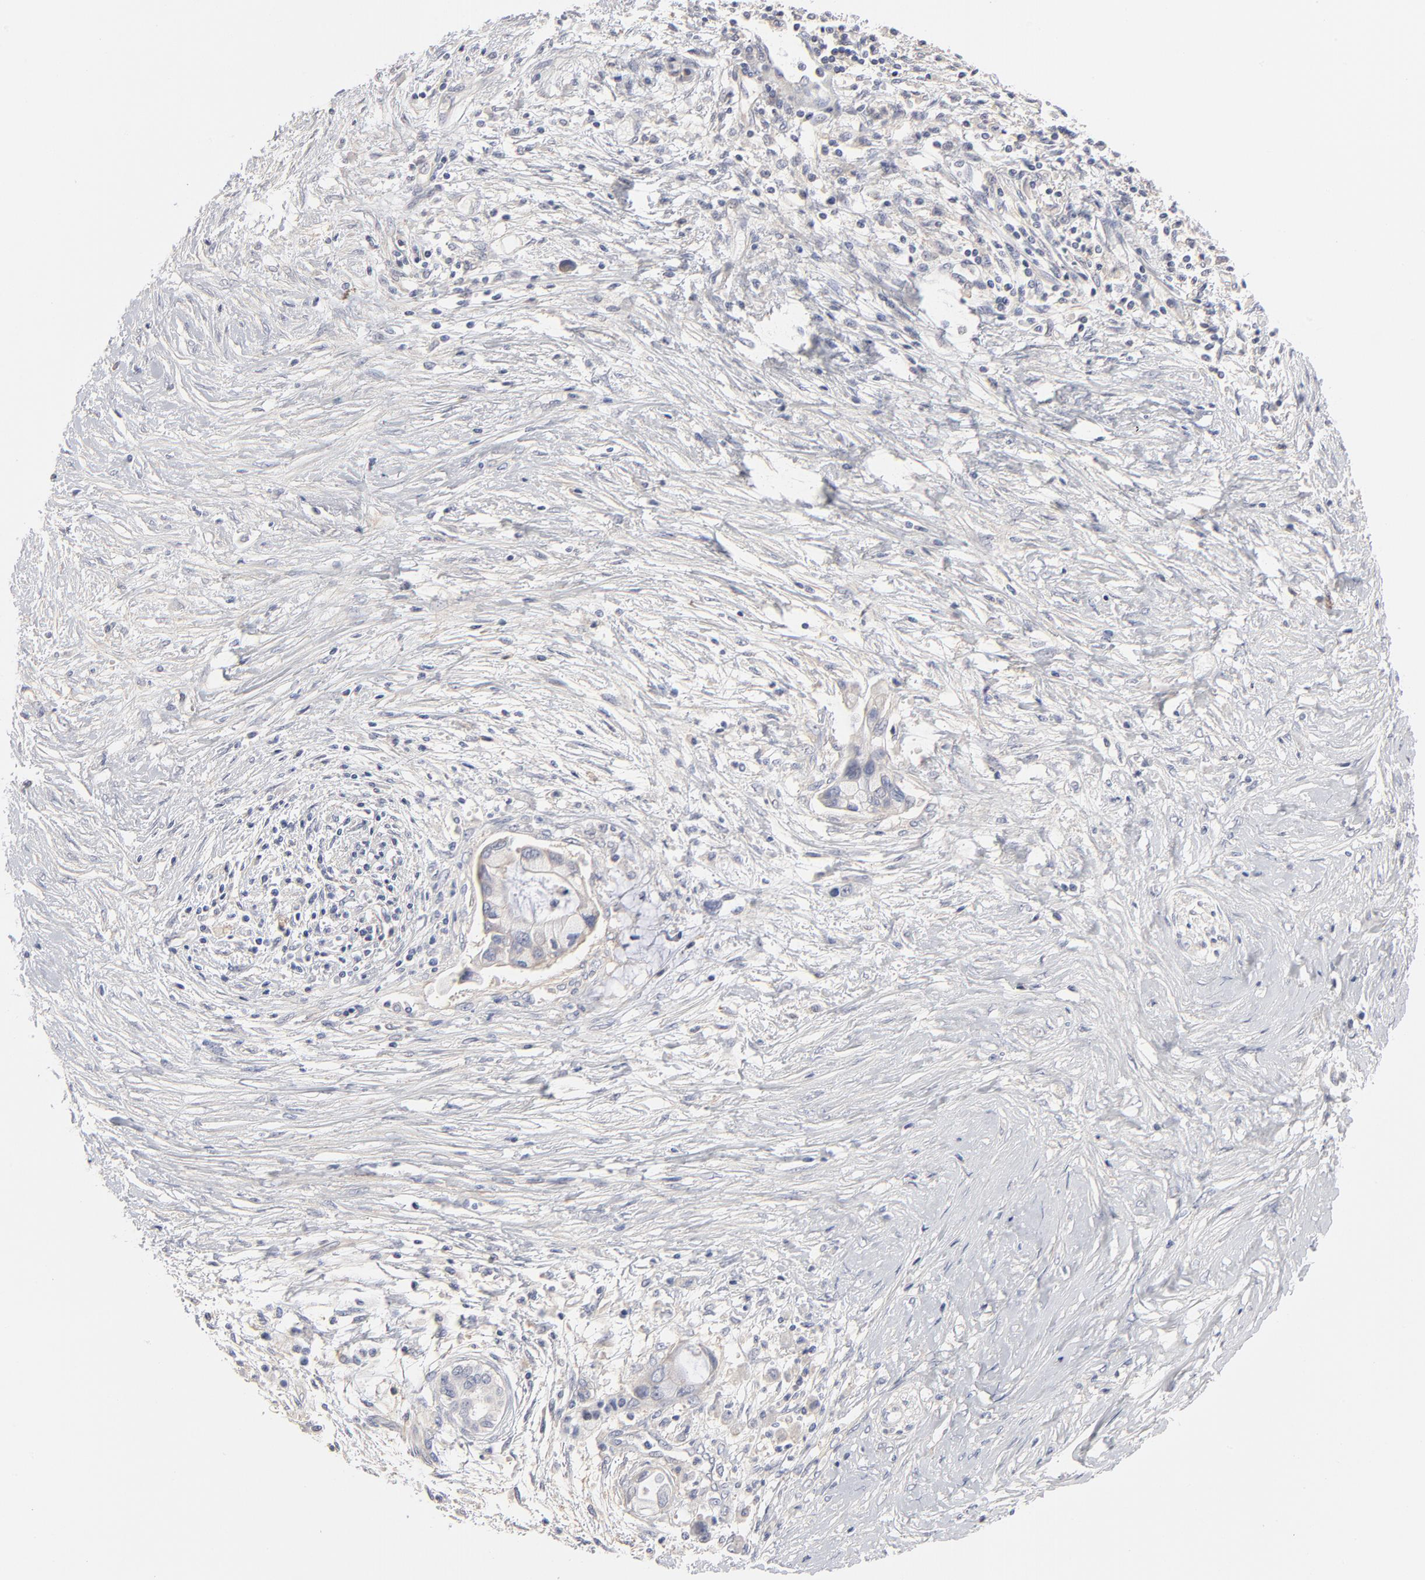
{"staining": {"intensity": "weak", "quantity": "25%-75%", "location": "cytoplasmic/membranous"}, "tissue": "pancreatic cancer", "cell_type": "Tumor cells", "image_type": "cancer", "snomed": [{"axis": "morphology", "description": "Adenocarcinoma, NOS"}, {"axis": "topography", "description": "Pancreas"}], "caption": "Adenocarcinoma (pancreatic) stained for a protein (brown) reveals weak cytoplasmic/membranous positive staining in about 25%-75% of tumor cells.", "gene": "SLC16A1", "patient": {"sex": "female", "age": 59}}